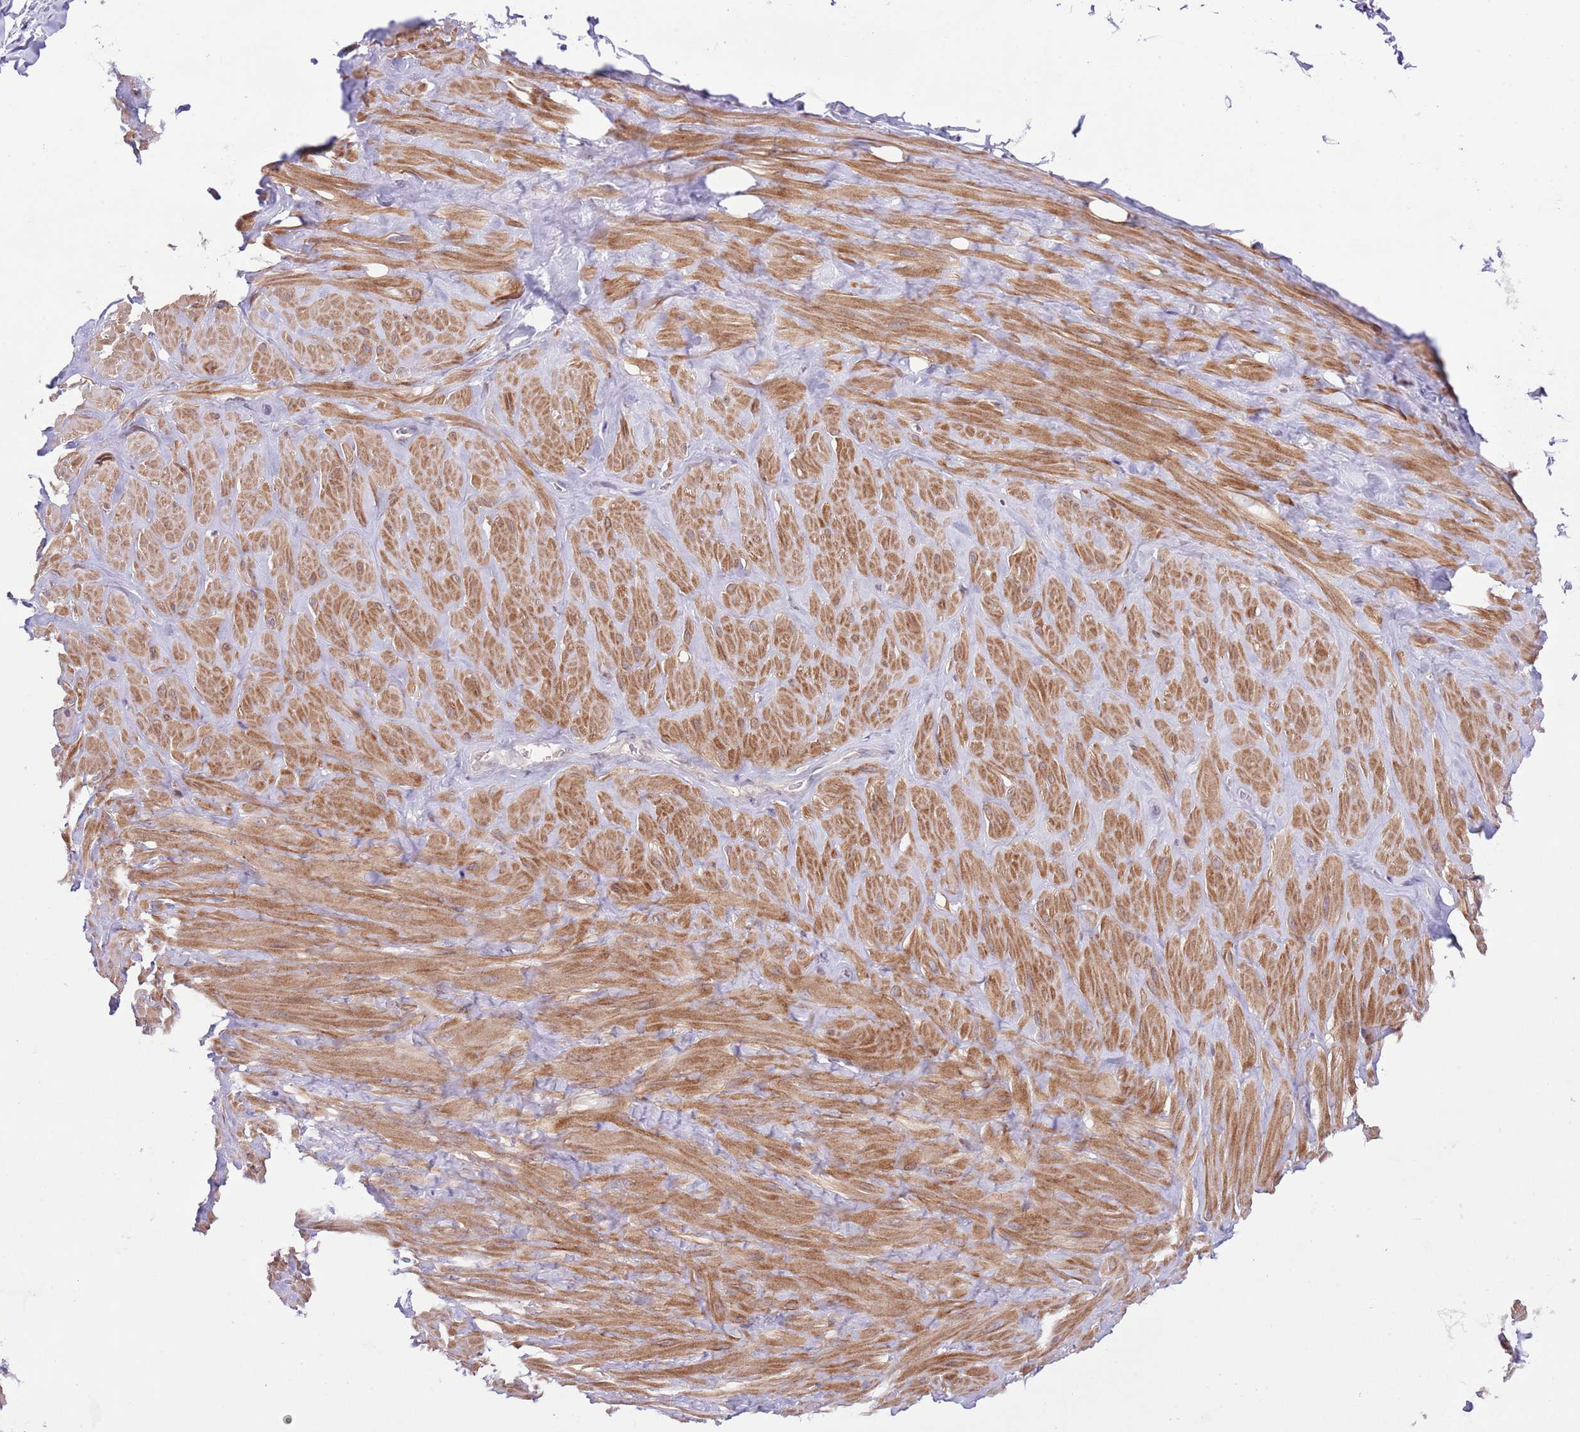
{"staining": {"intensity": "negative", "quantity": "none", "location": "none"}, "tissue": "adipose tissue", "cell_type": "Adipocytes", "image_type": "normal", "snomed": [{"axis": "morphology", "description": "Normal tissue, NOS"}, {"axis": "topography", "description": "Soft tissue"}, {"axis": "topography", "description": "Adipose tissue"}, {"axis": "topography", "description": "Vascular tissue"}, {"axis": "topography", "description": "Peripheral nerve tissue"}], "caption": "Immunohistochemical staining of unremarkable human adipose tissue exhibits no significant expression in adipocytes. (Brightfield microscopy of DAB immunohistochemistry (IHC) at high magnification).", "gene": "GALK2", "patient": {"sex": "male", "age": 46}}